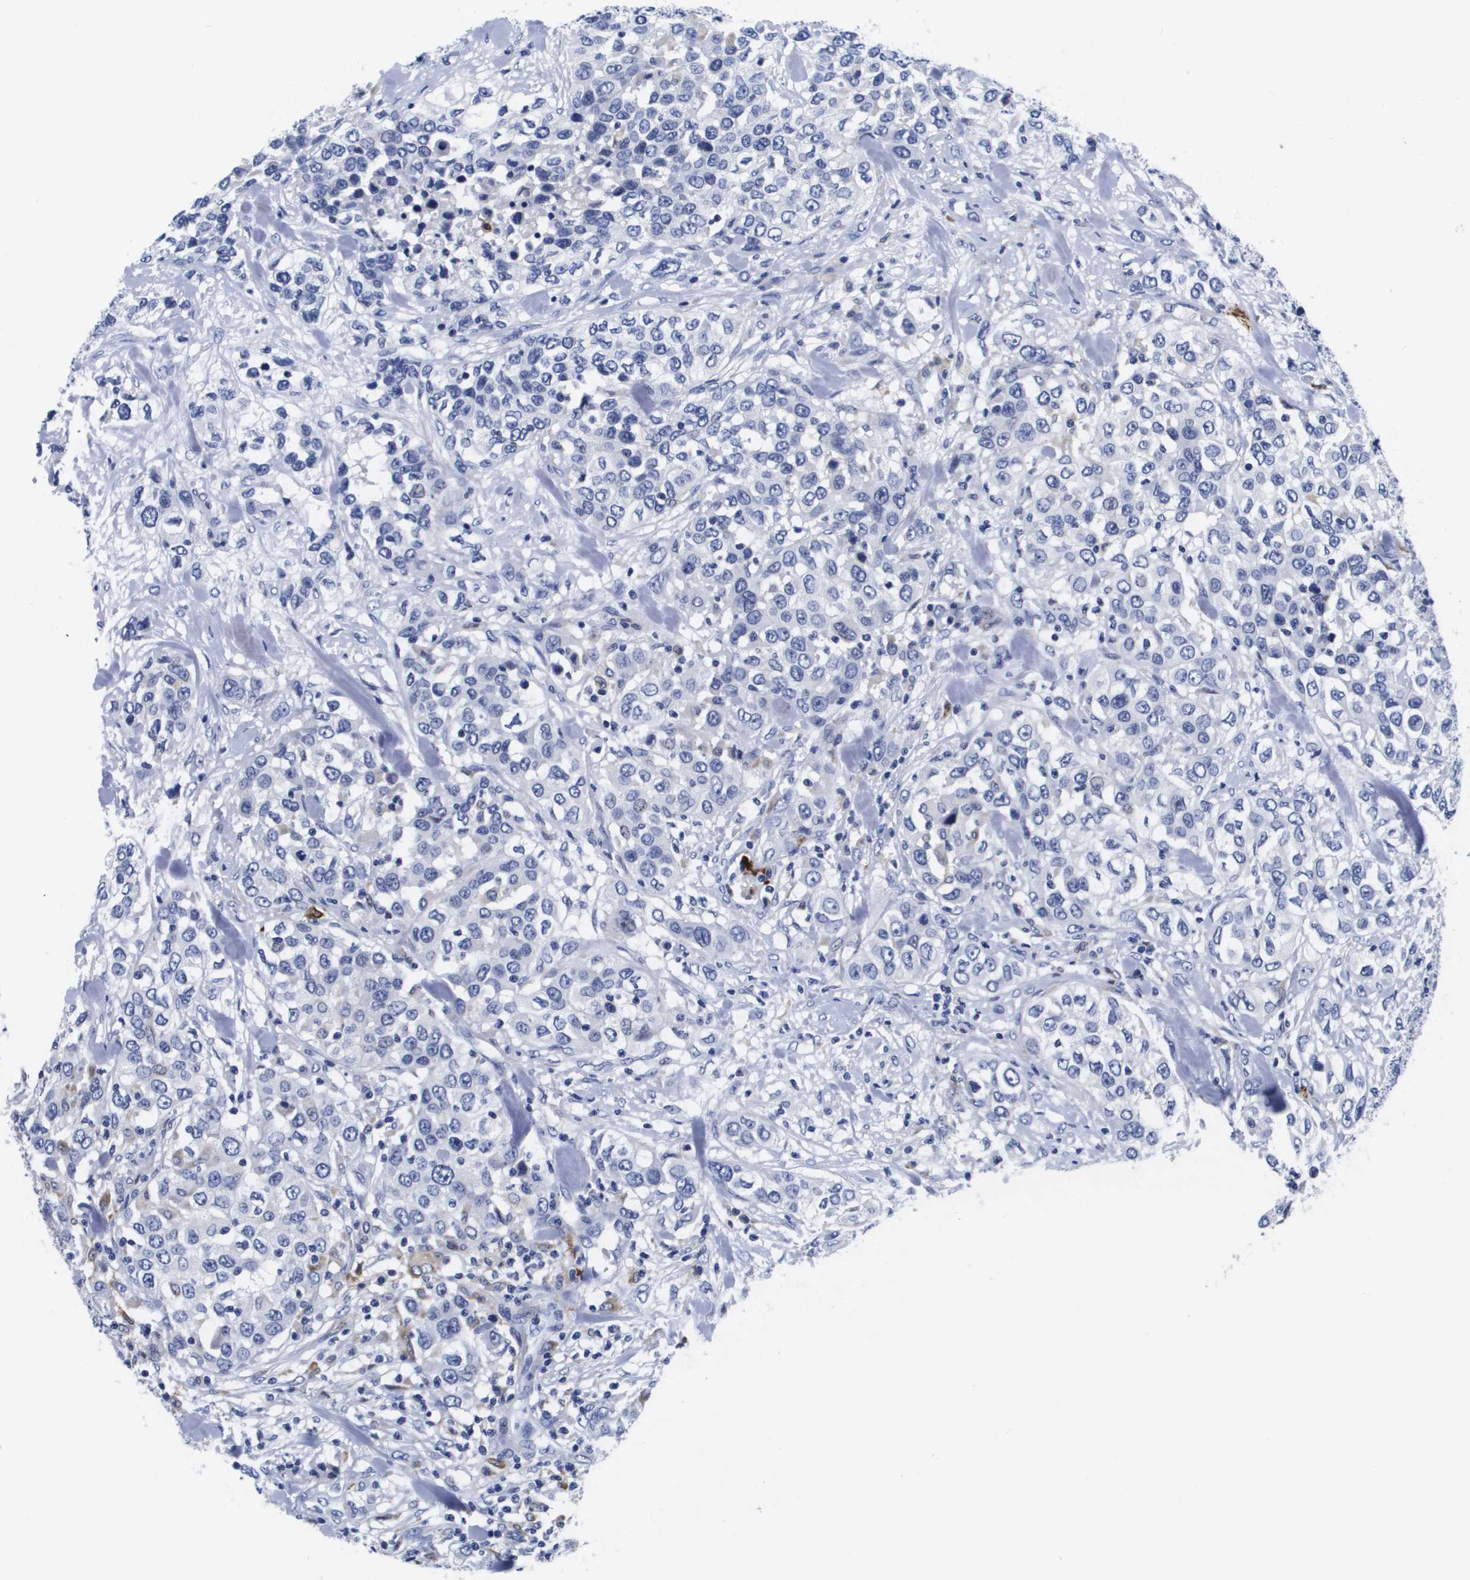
{"staining": {"intensity": "negative", "quantity": "none", "location": "none"}, "tissue": "urothelial cancer", "cell_type": "Tumor cells", "image_type": "cancer", "snomed": [{"axis": "morphology", "description": "Urothelial carcinoma, High grade"}, {"axis": "topography", "description": "Urinary bladder"}], "caption": "Micrograph shows no protein positivity in tumor cells of urothelial cancer tissue.", "gene": "HMOX1", "patient": {"sex": "female", "age": 80}}